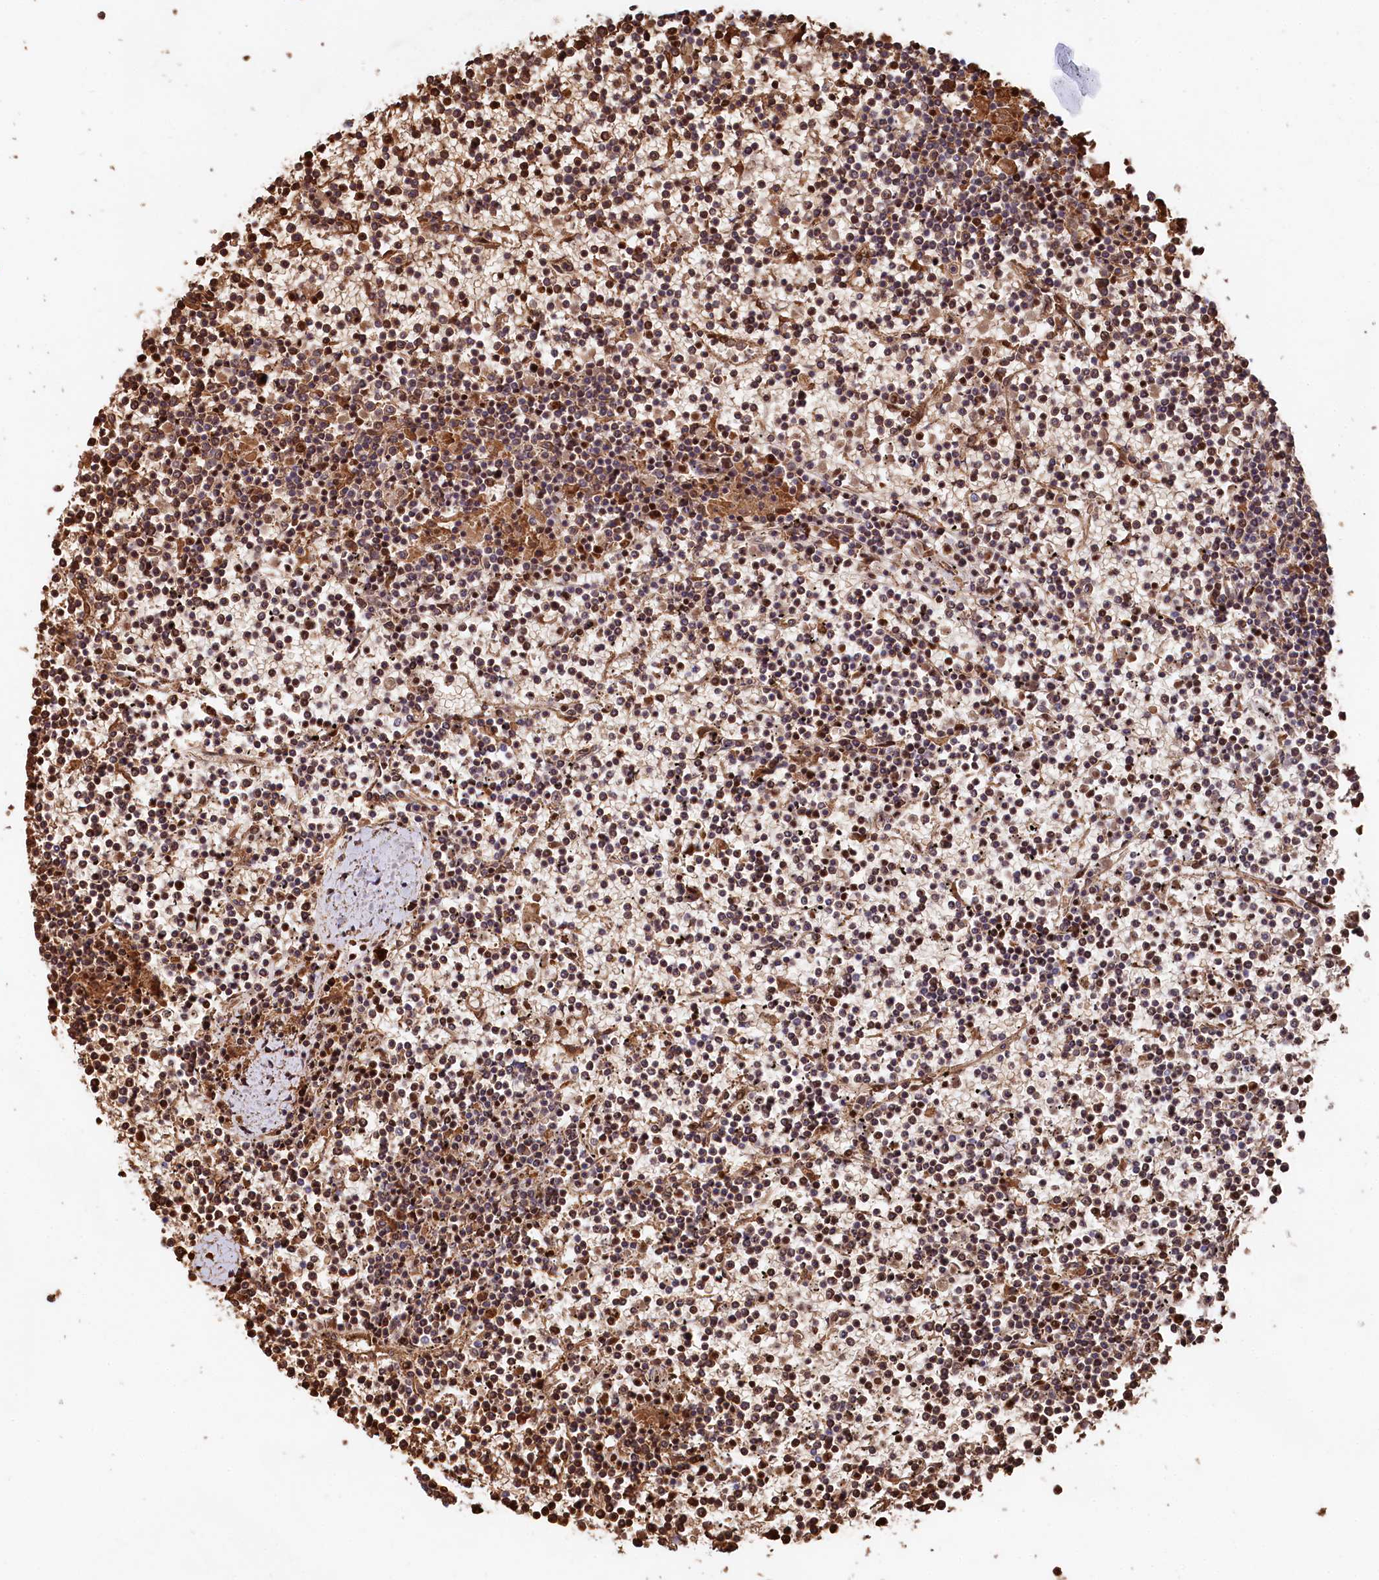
{"staining": {"intensity": "moderate", "quantity": "25%-75%", "location": "cytoplasmic/membranous,nuclear"}, "tissue": "lymphoma", "cell_type": "Tumor cells", "image_type": "cancer", "snomed": [{"axis": "morphology", "description": "Malignant lymphoma, non-Hodgkin's type, Low grade"}, {"axis": "topography", "description": "Spleen"}], "caption": "Immunohistochemical staining of human lymphoma reveals medium levels of moderate cytoplasmic/membranous and nuclear positivity in approximately 25%-75% of tumor cells.", "gene": "TNKS1BP1", "patient": {"sex": "female", "age": 19}}